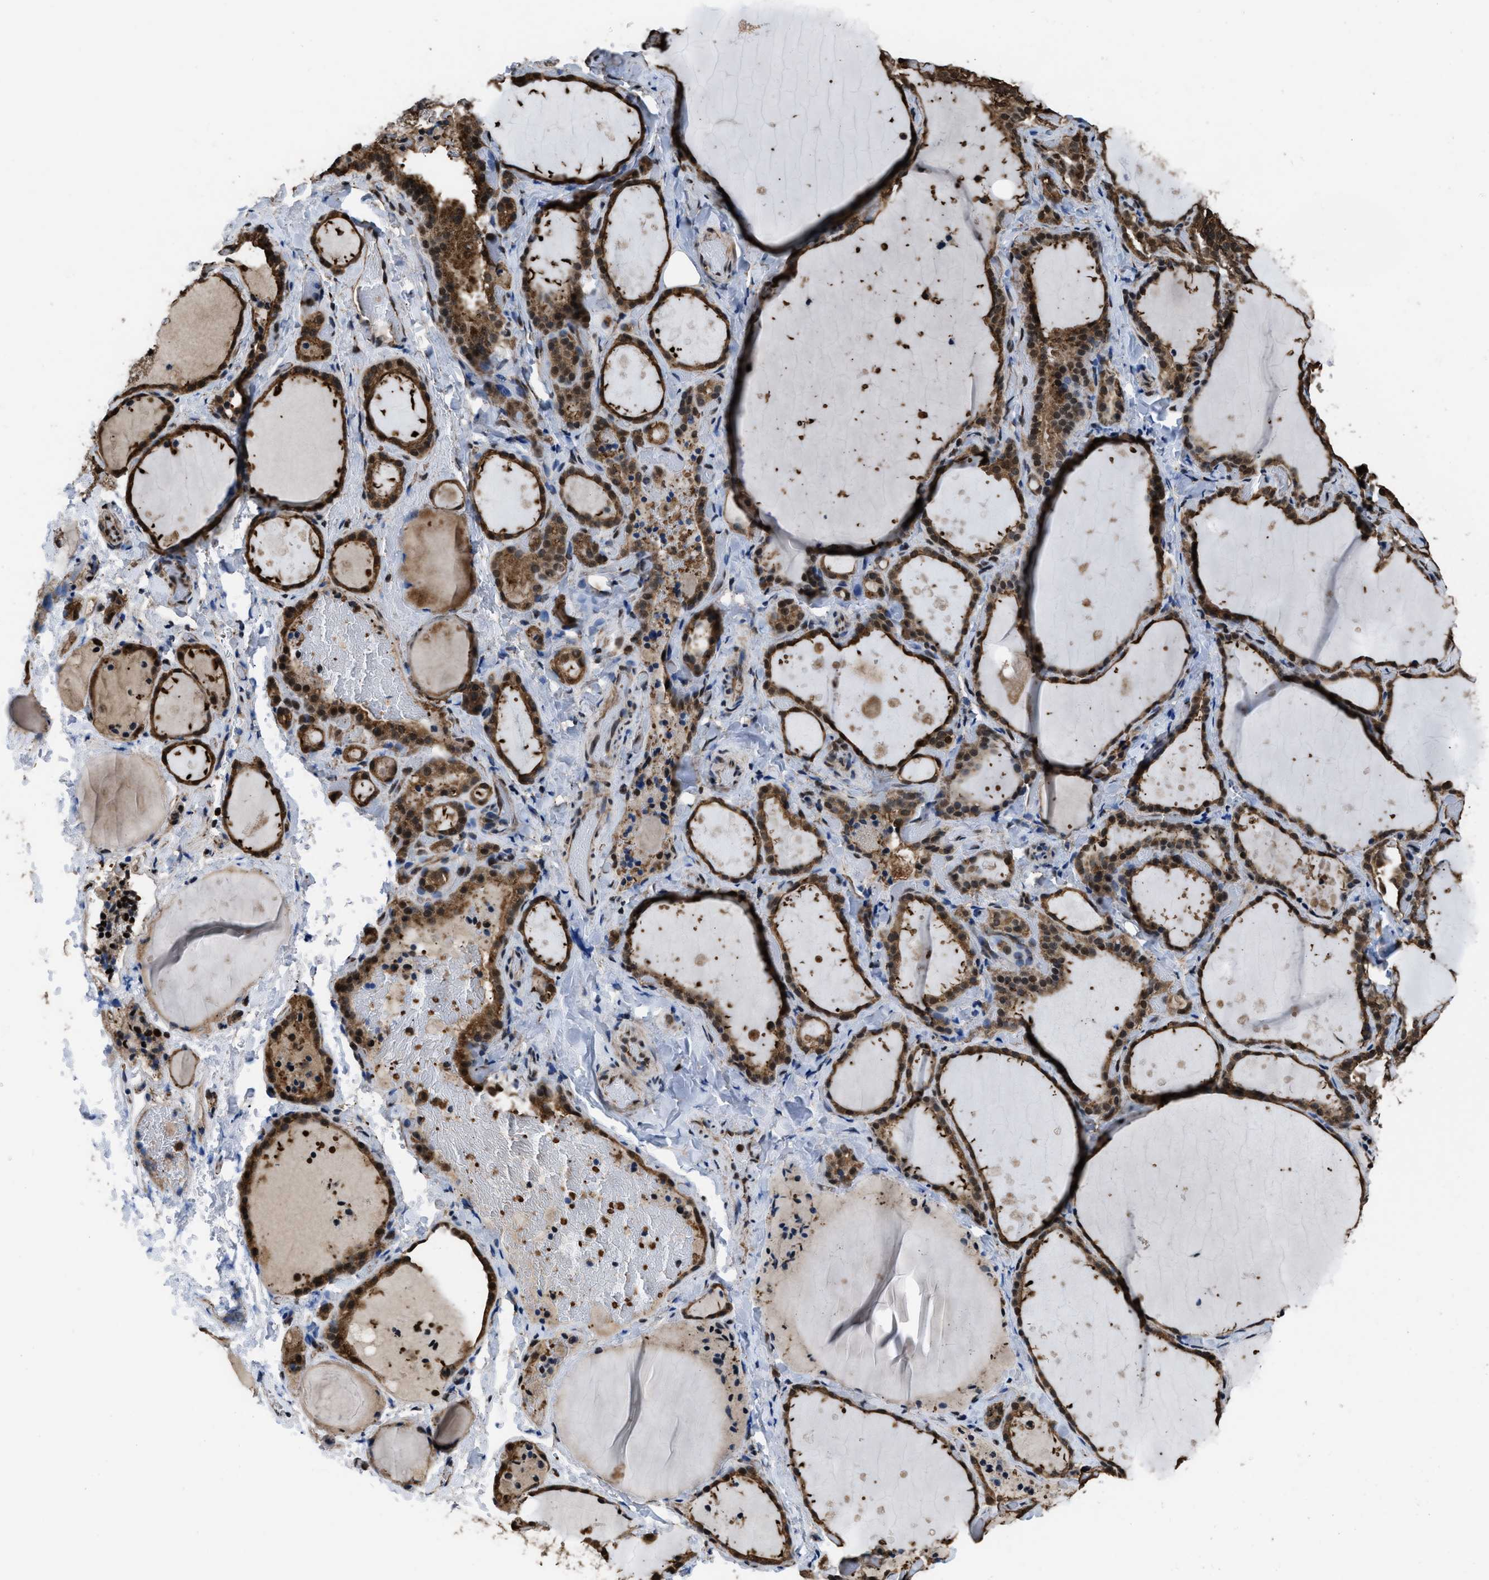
{"staining": {"intensity": "moderate", "quantity": ">75%", "location": "cytoplasmic/membranous,nuclear"}, "tissue": "thyroid gland", "cell_type": "Glandular cells", "image_type": "normal", "snomed": [{"axis": "morphology", "description": "Normal tissue, NOS"}, {"axis": "topography", "description": "Thyroid gland"}], "caption": "Thyroid gland stained with immunohistochemistry (IHC) reveals moderate cytoplasmic/membranous,nuclear expression in about >75% of glandular cells.", "gene": "FNTA", "patient": {"sex": "female", "age": 44}}